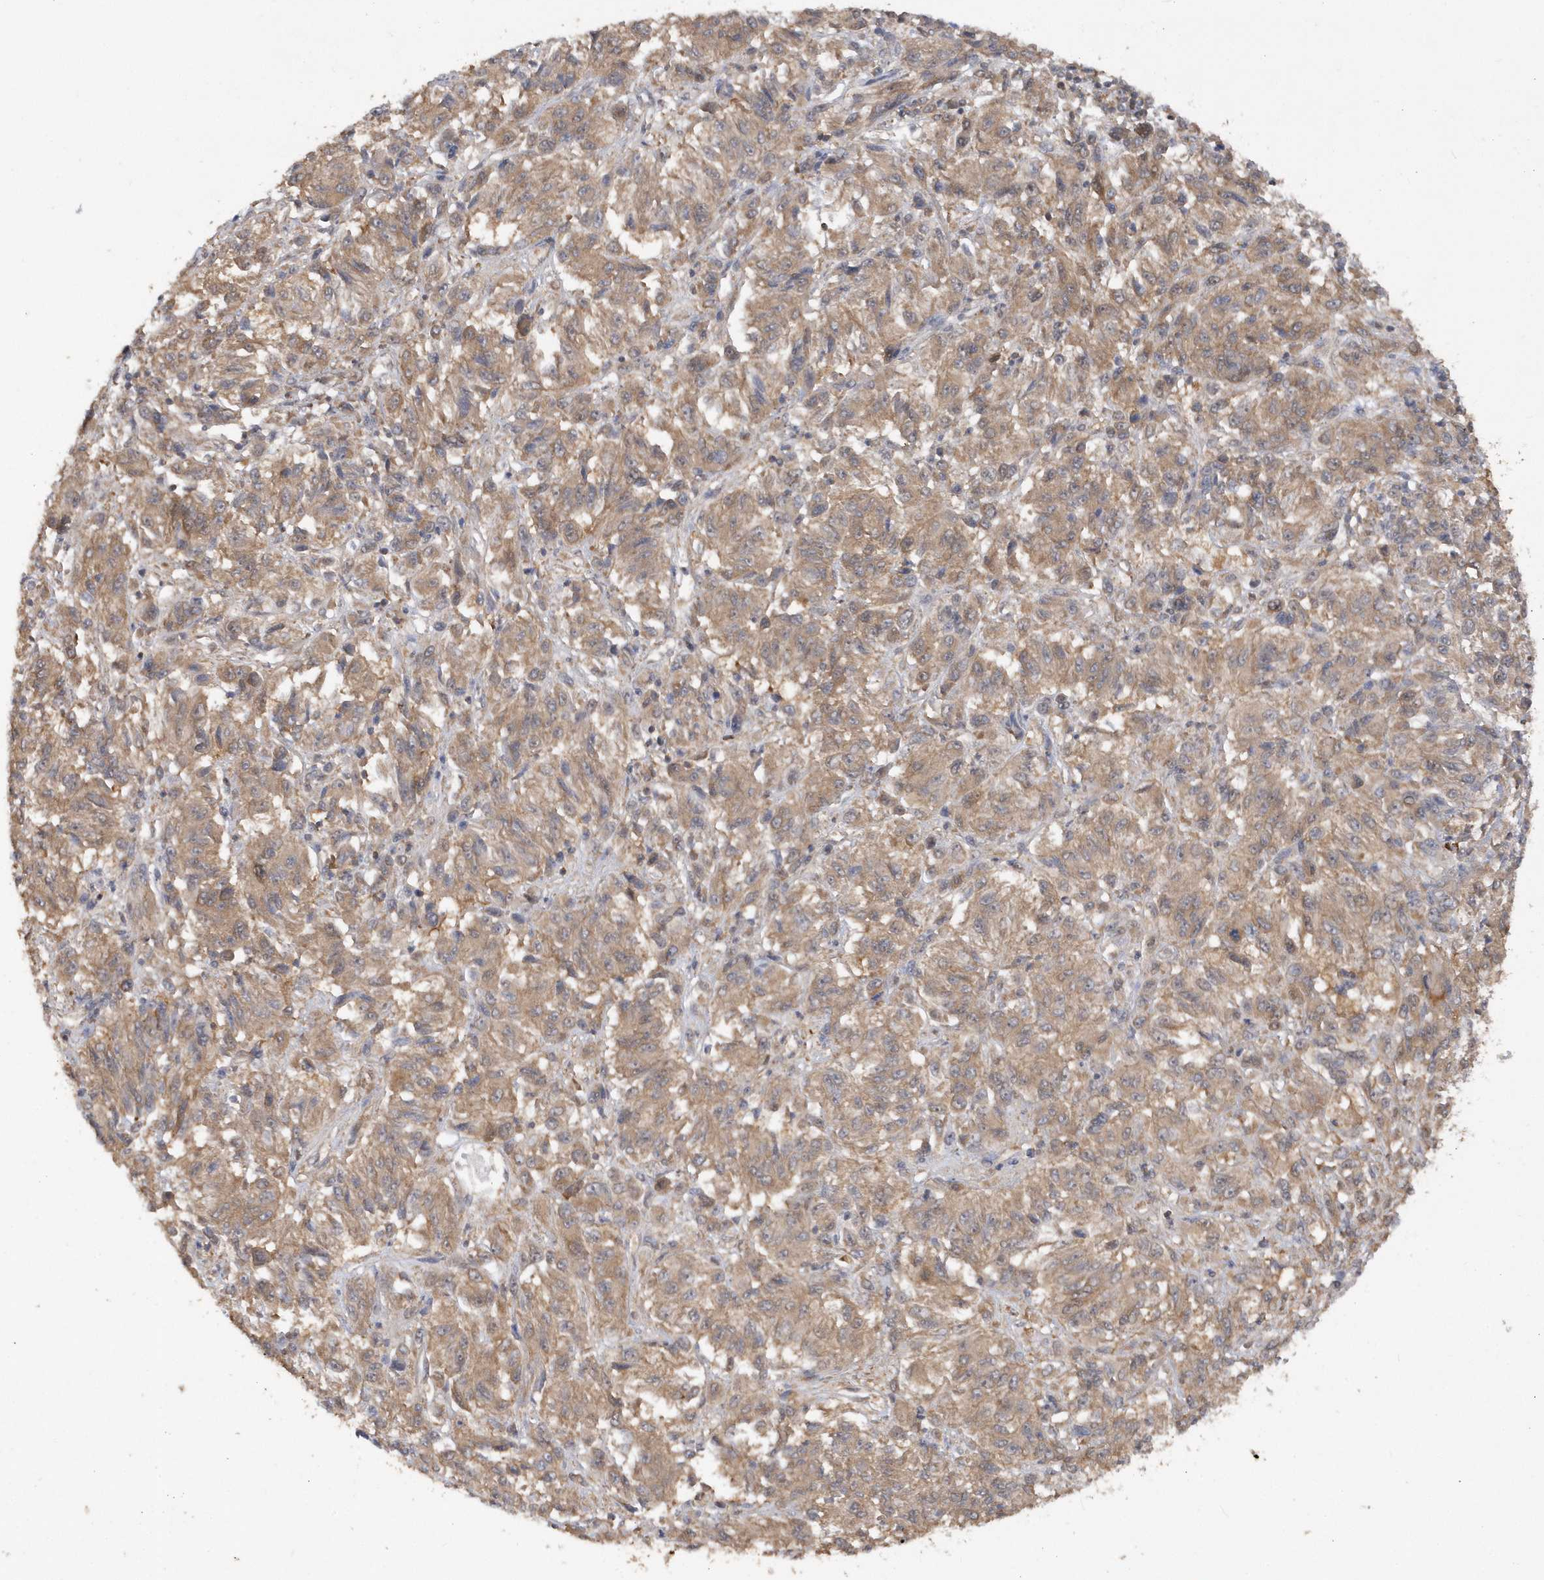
{"staining": {"intensity": "weak", "quantity": ">75%", "location": "cytoplasmic/membranous"}, "tissue": "melanoma", "cell_type": "Tumor cells", "image_type": "cancer", "snomed": [{"axis": "morphology", "description": "Malignant melanoma, Metastatic site"}, {"axis": "topography", "description": "Lung"}], "caption": "Immunohistochemical staining of human melanoma exhibits low levels of weak cytoplasmic/membranous protein expression in approximately >75% of tumor cells.", "gene": "RPE", "patient": {"sex": "male", "age": 64}}